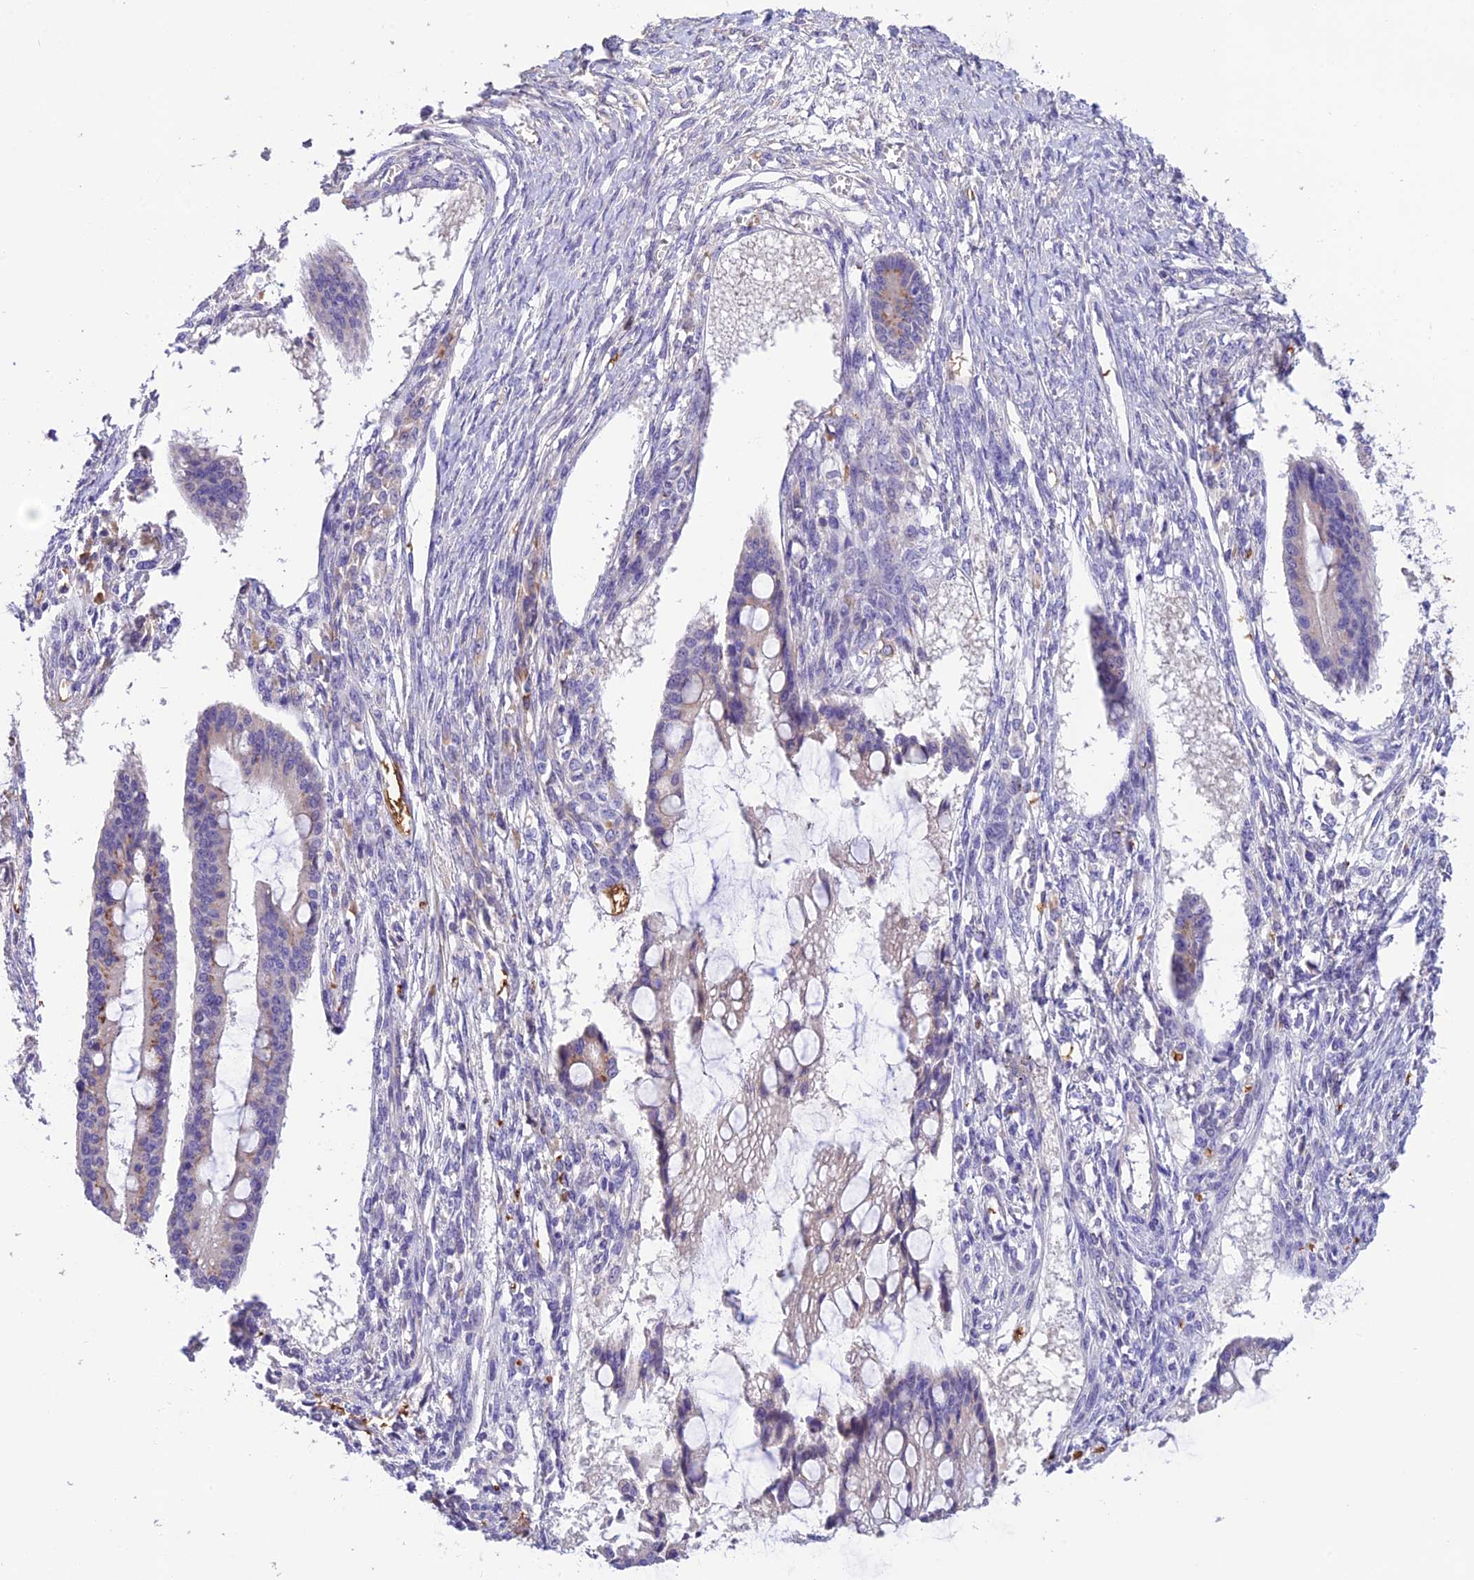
{"staining": {"intensity": "negative", "quantity": "none", "location": "none"}, "tissue": "ovarian cancer", "cell_type": "Tumor cells", "image_type": "cancer", "snomed": [{"axis": "morphology", "description": "Cystadenocarcinoma, mucinous, NOS"}, {"axis": "topography", "description": "Ovary"}], "caption": "Ovarian cancer was stained to show a protein in brown. There is no significant positivity in tumor cells.", "gene": "LPXN", "patient": {"sex": "female", "age": 73}}